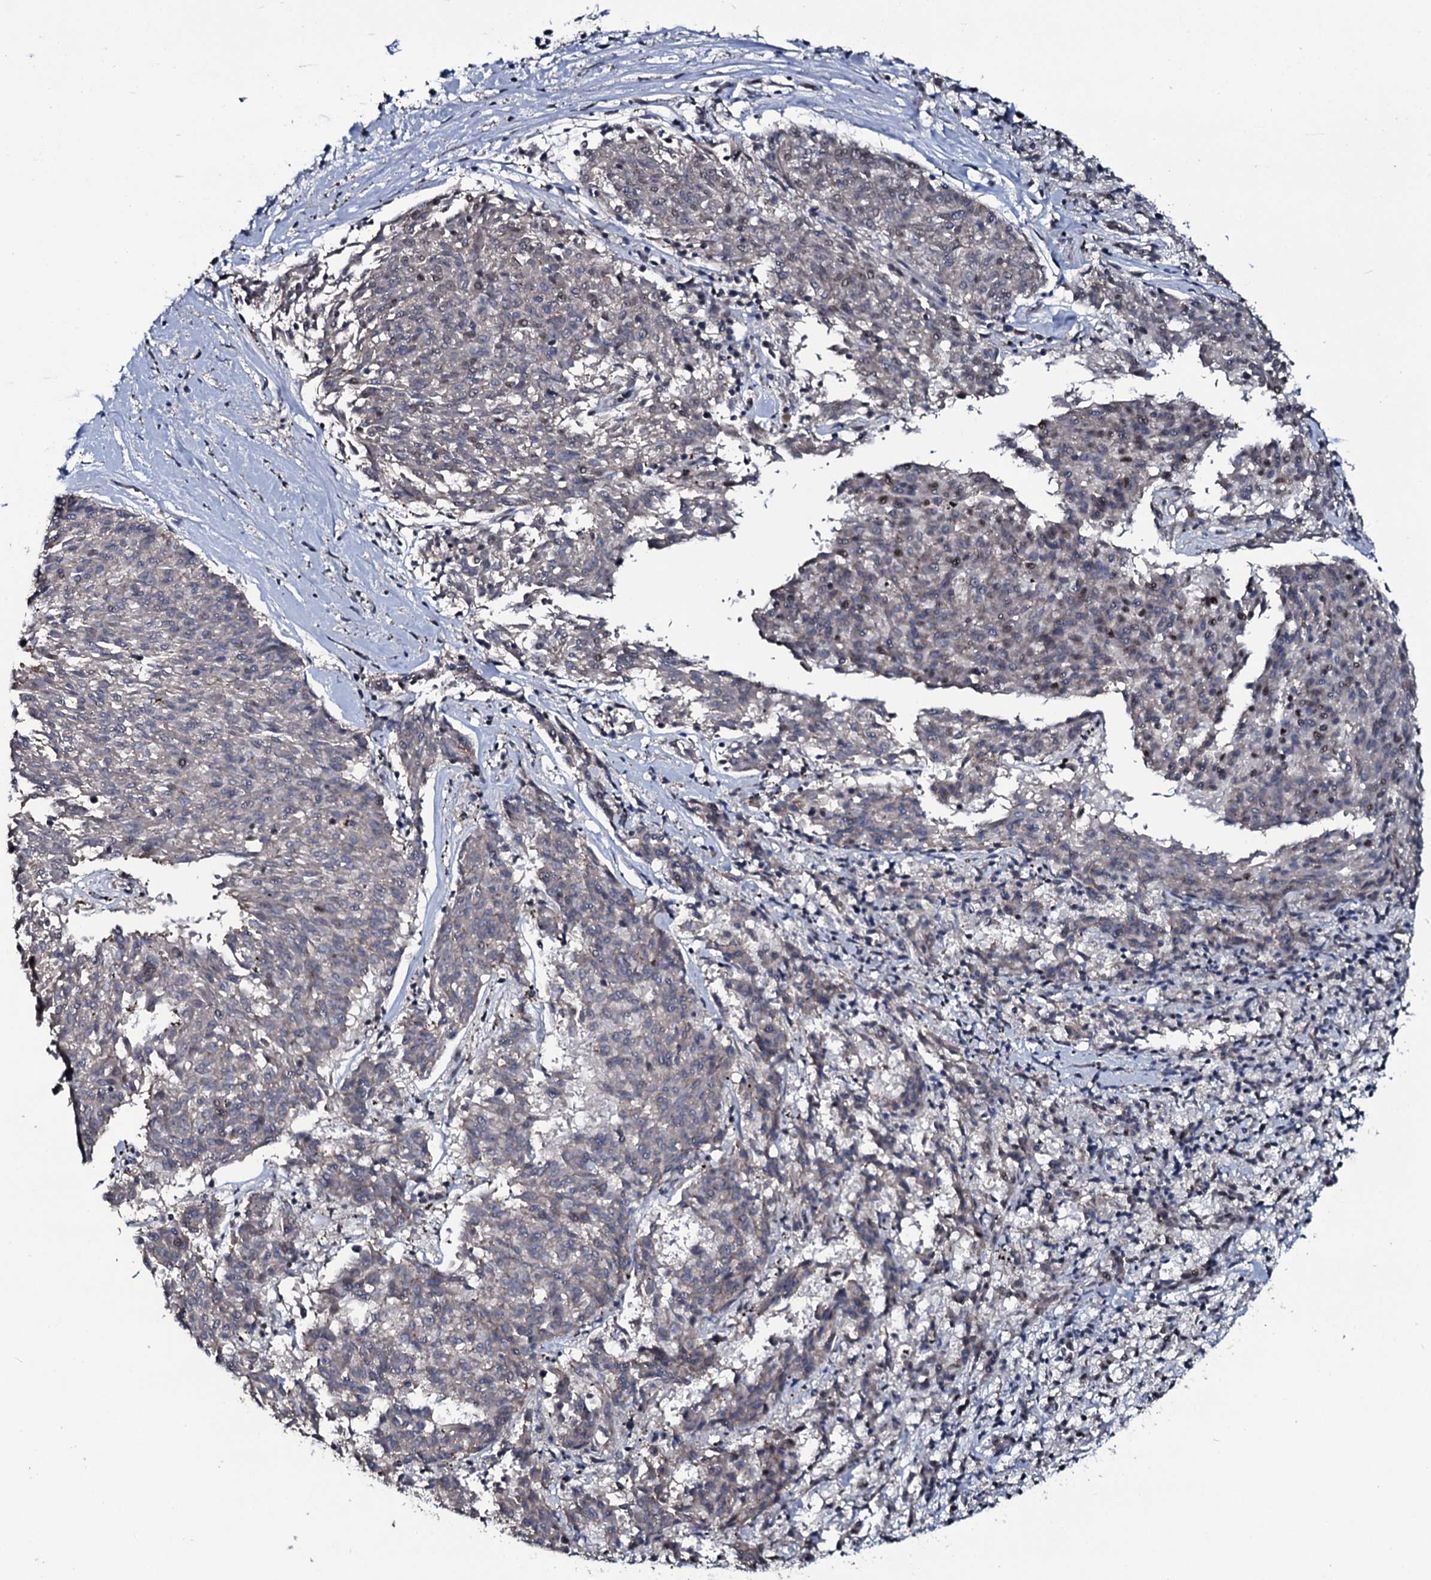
{"staining": {"intensity": "negative", "quantity": "none", "location": "none"}, "tissue": "melanoma", "cell_type": "Tumor cells", "image_type": "cancer", "snomed": [{"axis": "morphology", "description": "Malignant melanoma, NOS"}, {"axis": "topography", "description": "Skin"}], "caption": "The histopathology image displays no significant staining in tumor cells of melanoma.", "gene": "SH2D4B", "patient": {"sex": "female", "age": 72}}